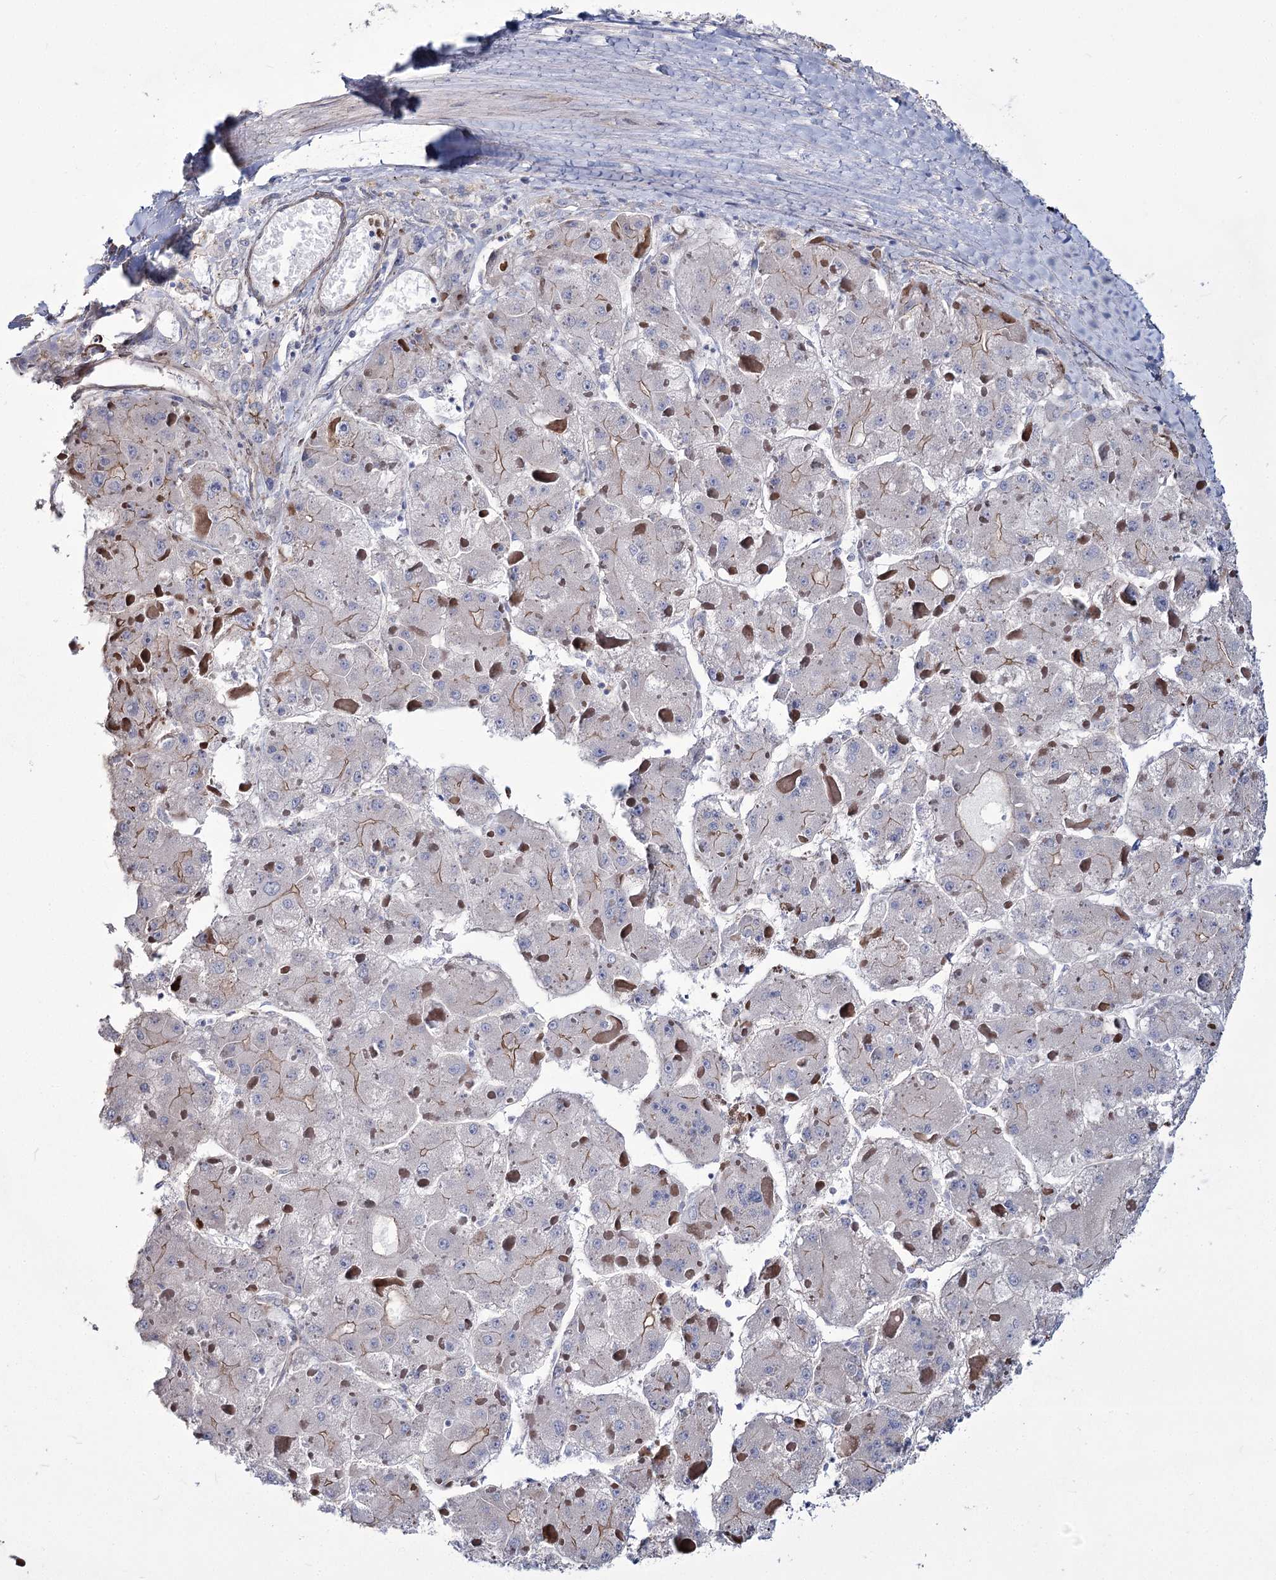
{"staining": {"intensity": "weak", "quantity": "<25%", "location": "cytoplasmic/membranous"}, "tissue": "liver cancer", "cell_type": "Tumor cells", "image_type": "cancer", "snomed": [{"axis": "morphology", "description": "Carcinoma, Hepatocellular, NOS"}, {"axis": "topography", "description": "Liver"}], "caption": "Hepatocellular carcinoma (liver) was stained to show a protein in brown. There is no significant expression in tumor cells.", "gene": "ME3", "patient": {"sex": "female", "age": 73}}